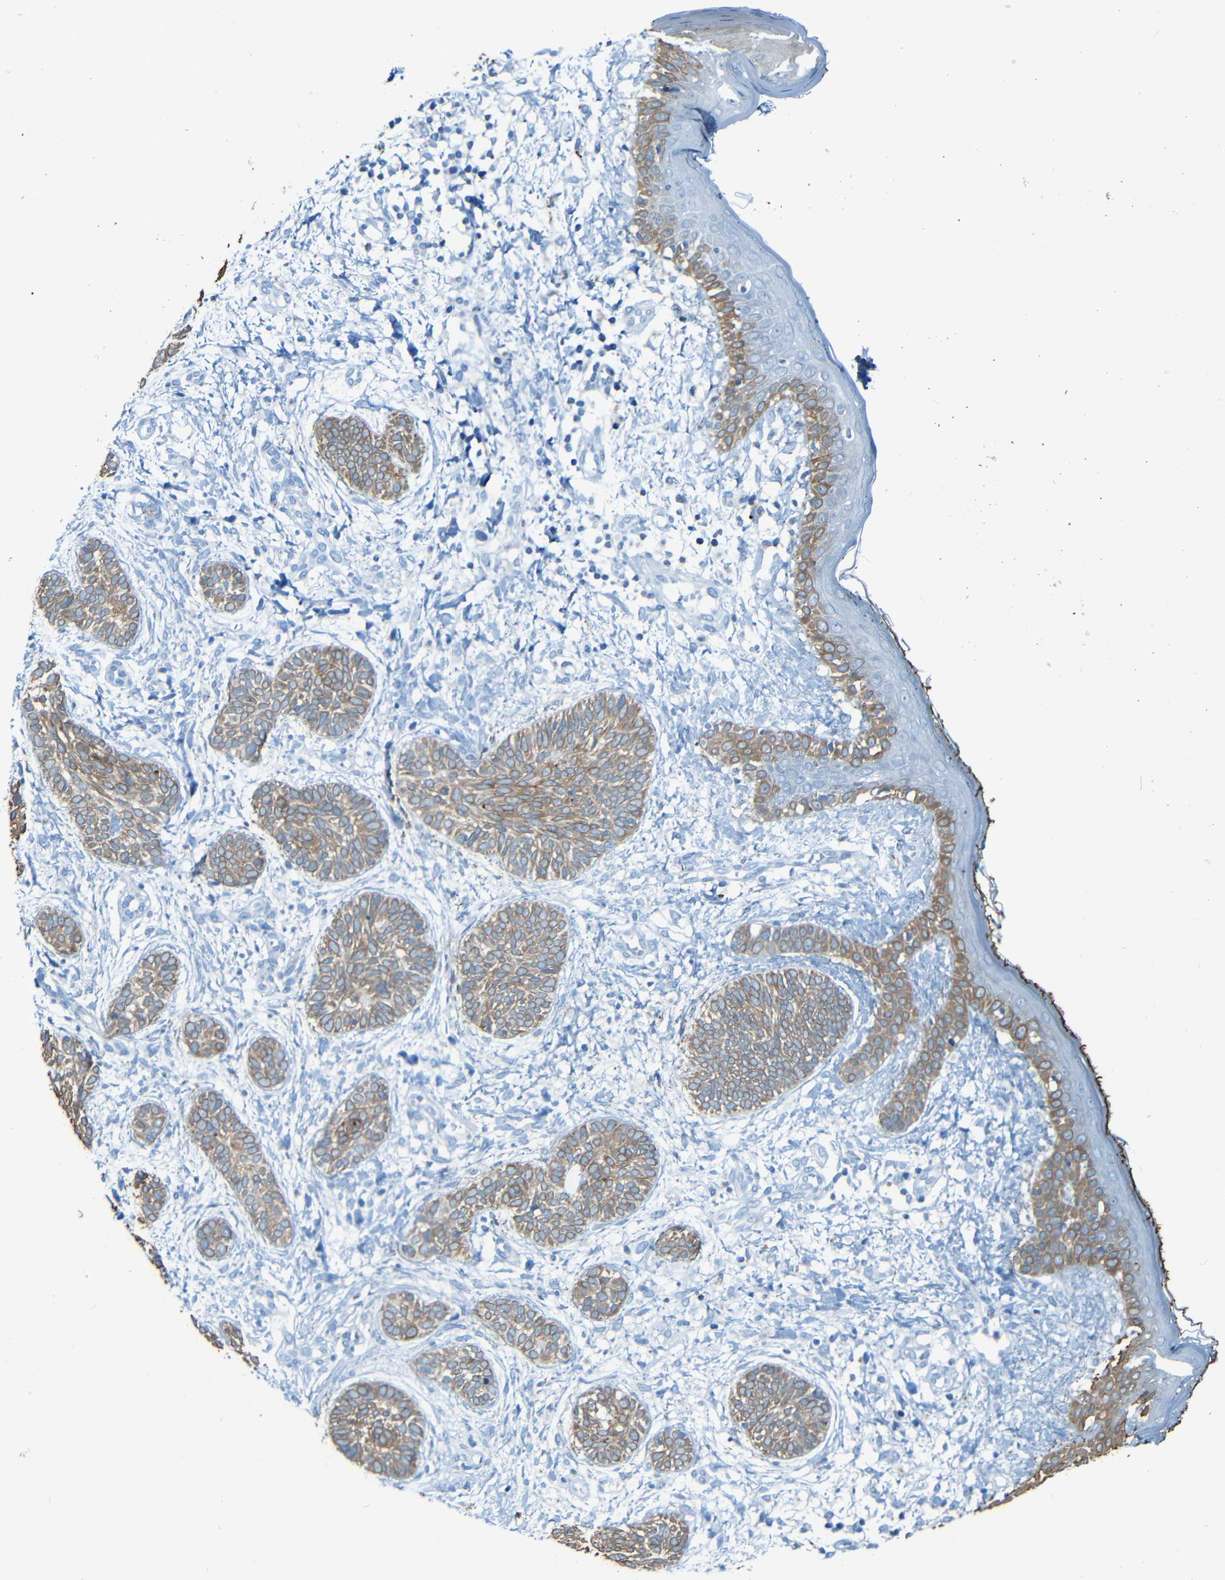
{"staining": {"intensity": "moderate", "quantity": ">75%", "location": "cytoplasmic/membranous"}, "tissue": "skin cancer", "cell_type": "Tumor cells", "image_type": "cancer", "snomed": [{"axis": "morphology", "description": "Normal tissue, NOS"}, {"axis": "morphology", "description": "Basal cell carcinoma"}, {"axis": "topography", "description": "Skin"}], "caption": "High-power microscopy captured an immunohistochemistry (IHC) photomicrograph of skin cancer (basal cell carcinoma), revealing moderate cytoplasmic/membranous expression in approximately >75% of tumor cells.", "gene": "WSCD2", "patient": {"sex": "male", "age": 63}}